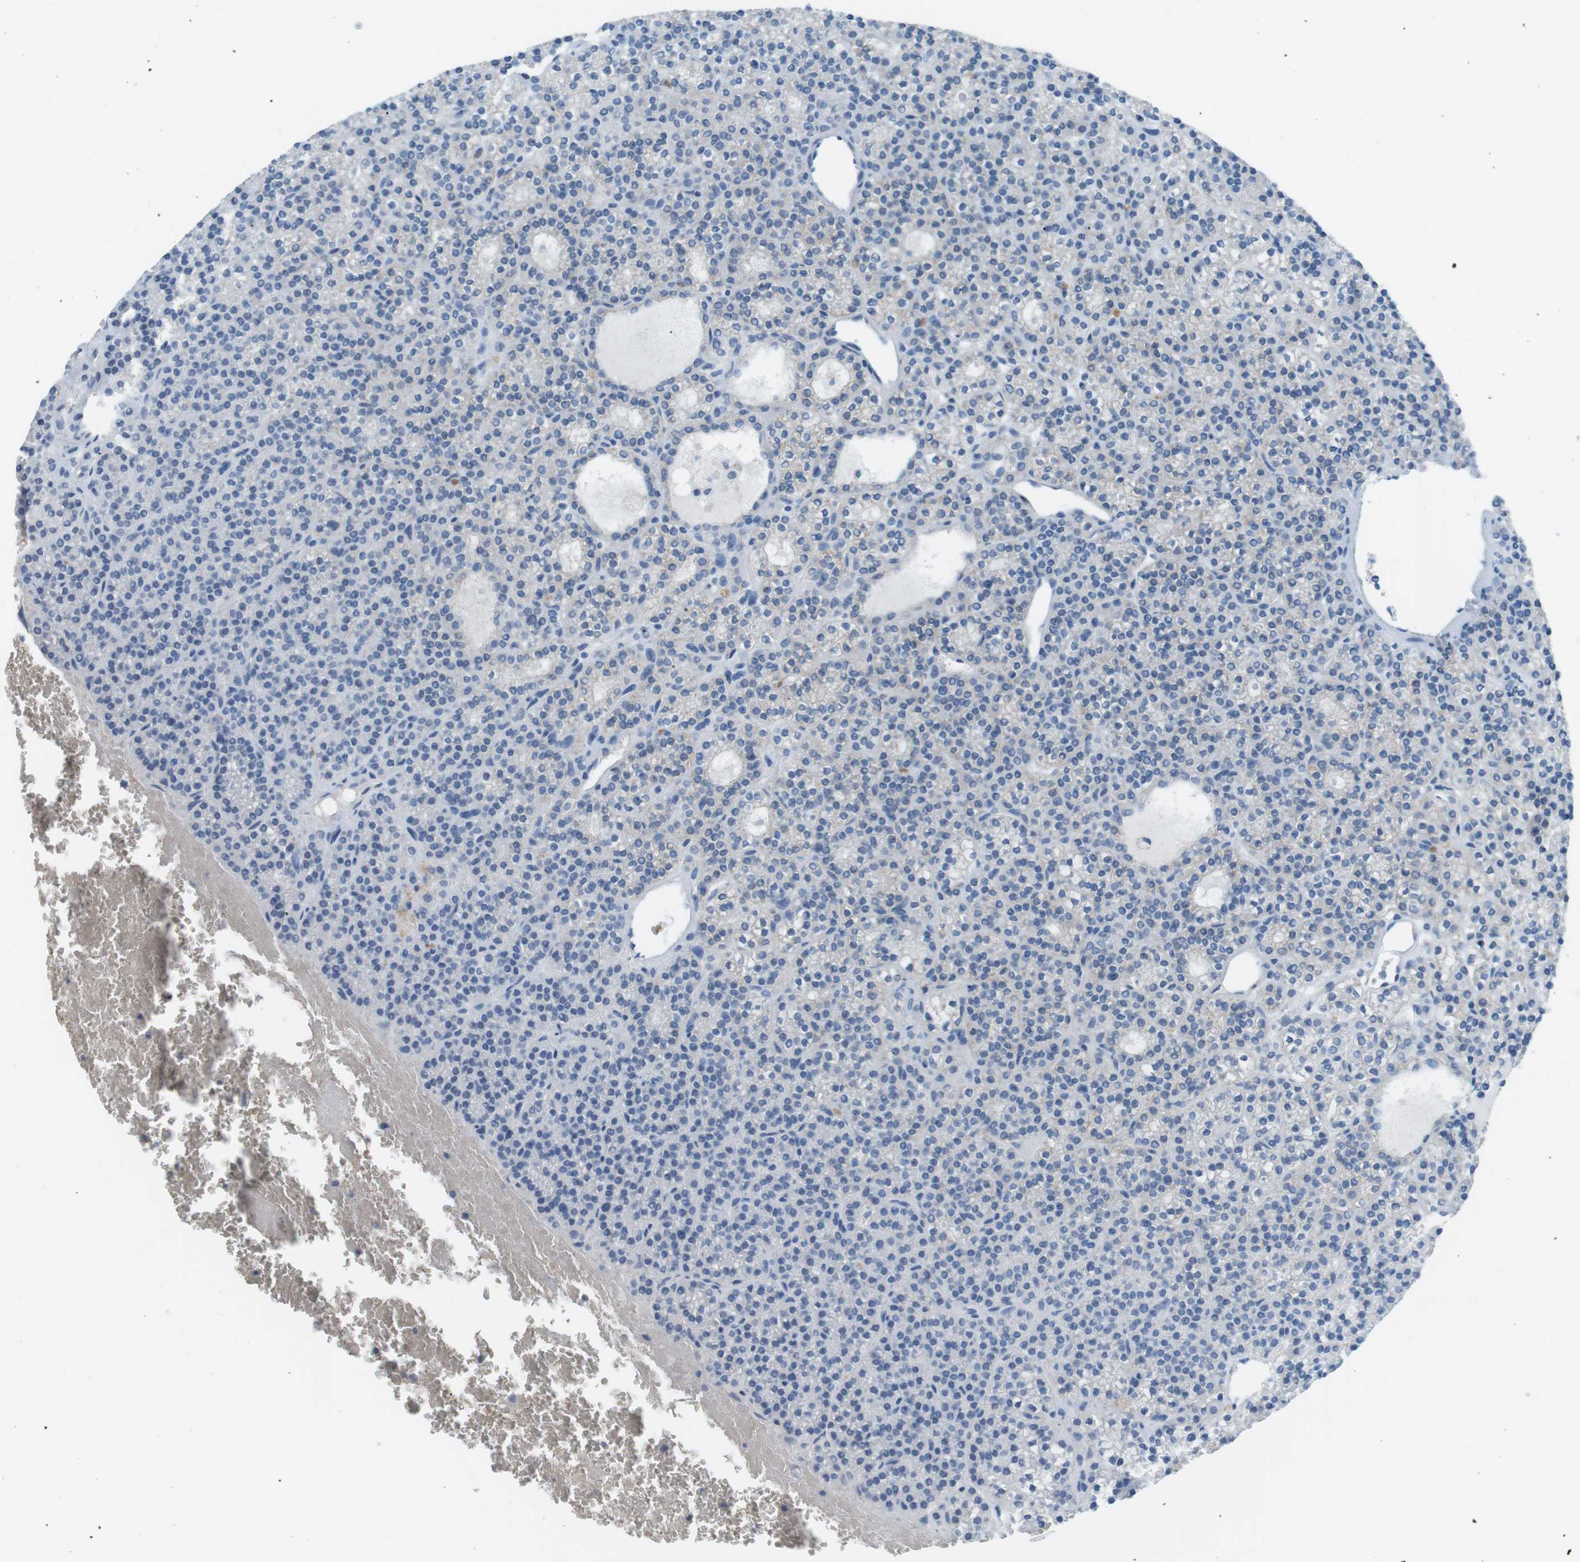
{"staining": {"intensity": "moderate", "quantity": "<25%", "location": "cytoplasmic/membranous"}, "tissue": "parathyroid gland", "cell_type": "Glandular cells", "image_type": "normal", "snomed": [{"axis": "morphology", "description": "Normal tissue, NOS"}, {"axis": "morphology", "description": "Adenoma, NOS"}, {"axis": "topography", "description": "Parathyroid gland"}], "caption": "The micrograph demonstrates a brown stain indicating the presence of a protein in the cytoplasmic/membranous of glandular cells in parathyroid gland.", "gene": "VAMP1", "patient": {"sex": "female", "age": 64}}